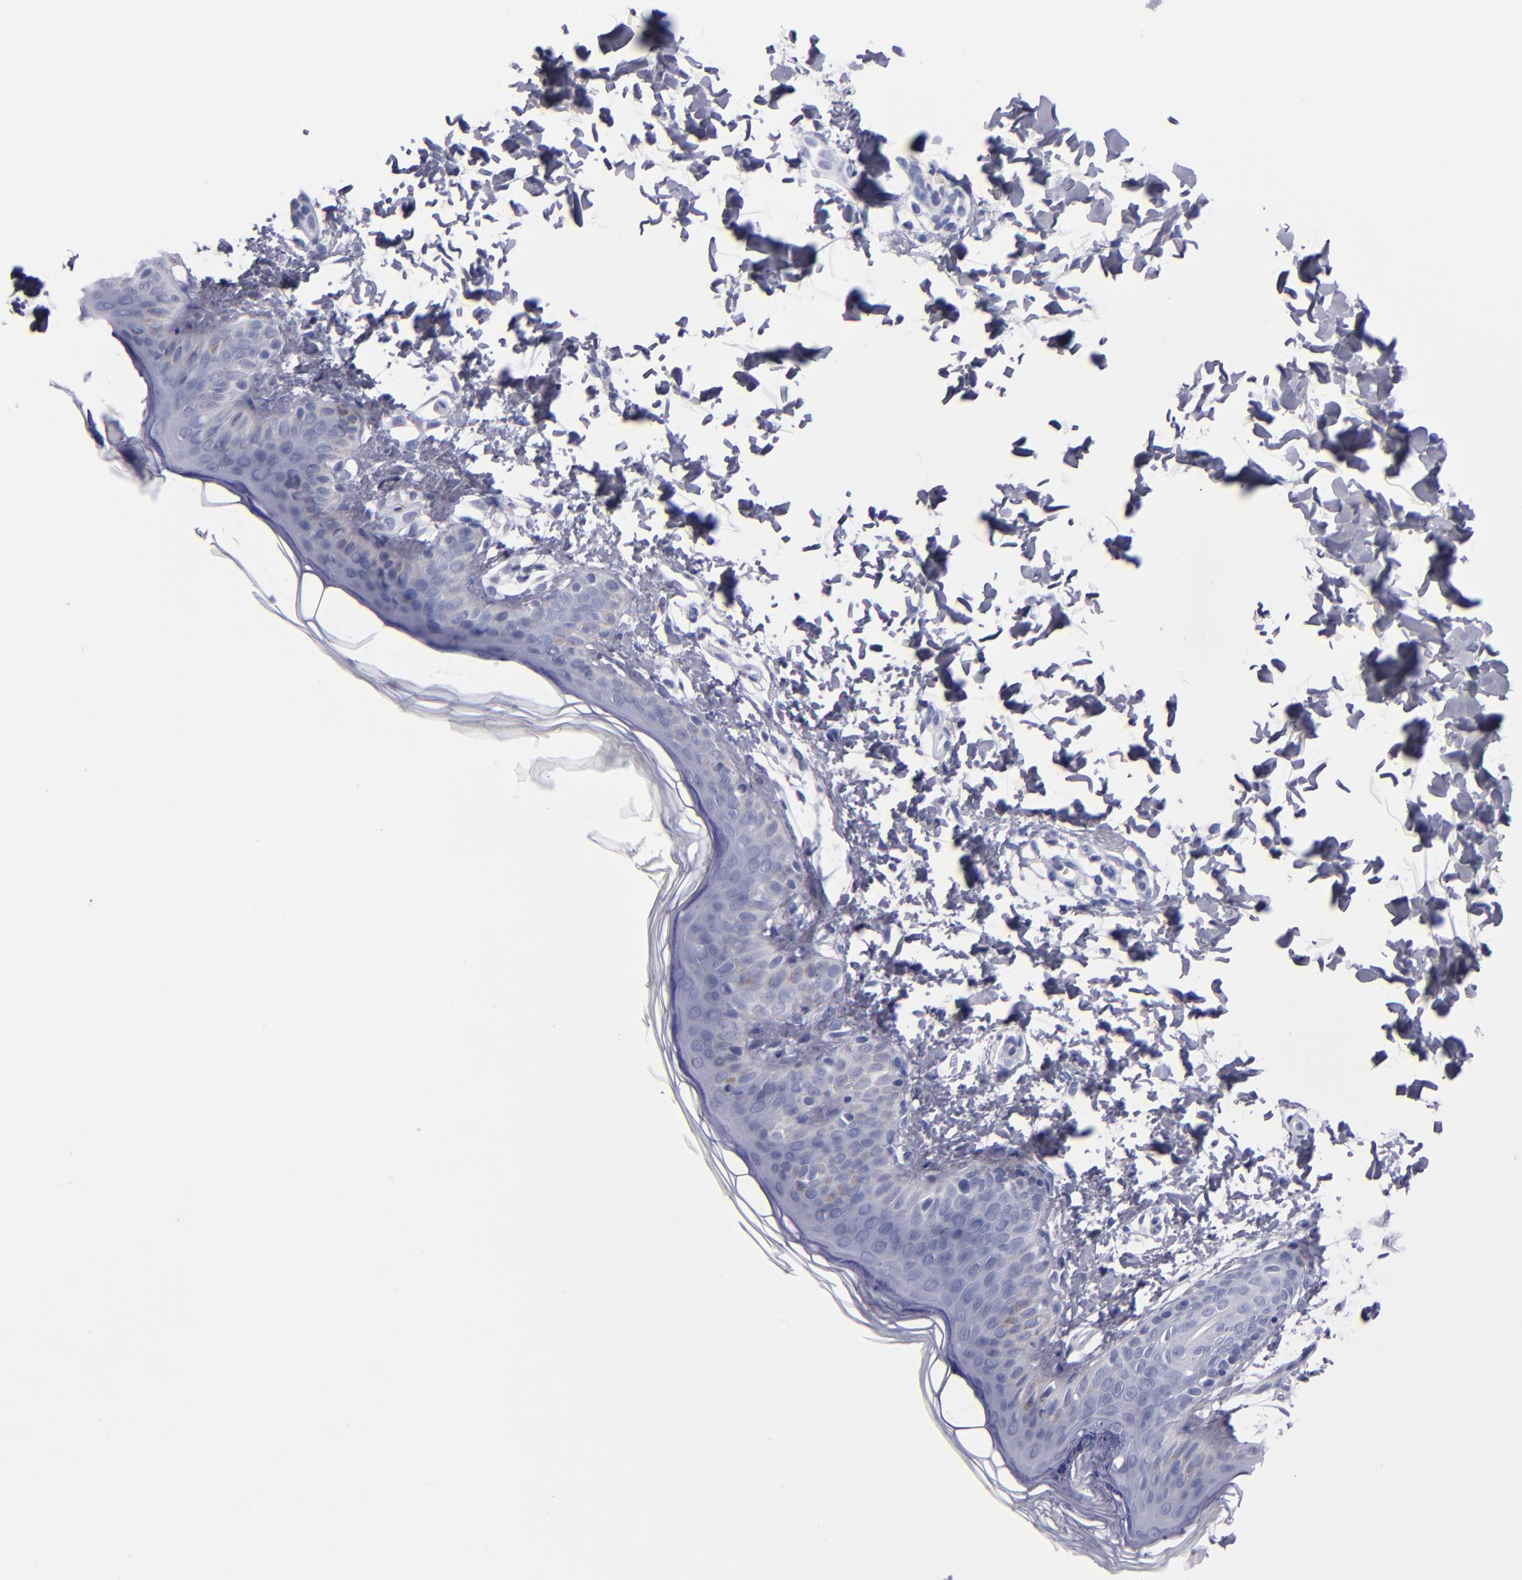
{"staining": {"intensity": "negative", "quantity": "none", "location": "none"}, "tissue": "skin", "cell_type": "Fibroblasts", "image_type": "normal", "snomed": [{"axis": "morphology", "description": "Normal tissue, NOS"}, {"axis": "topography", "description": "Skin"}], "caption": "The micrograph shows no staining of fibroblasts in normal skin. (Brightfield microscopy of DAB immunohistochemistry at high magnification).", "gene": "HNF1B", "patient": {"sex": "female", "age": 4}}